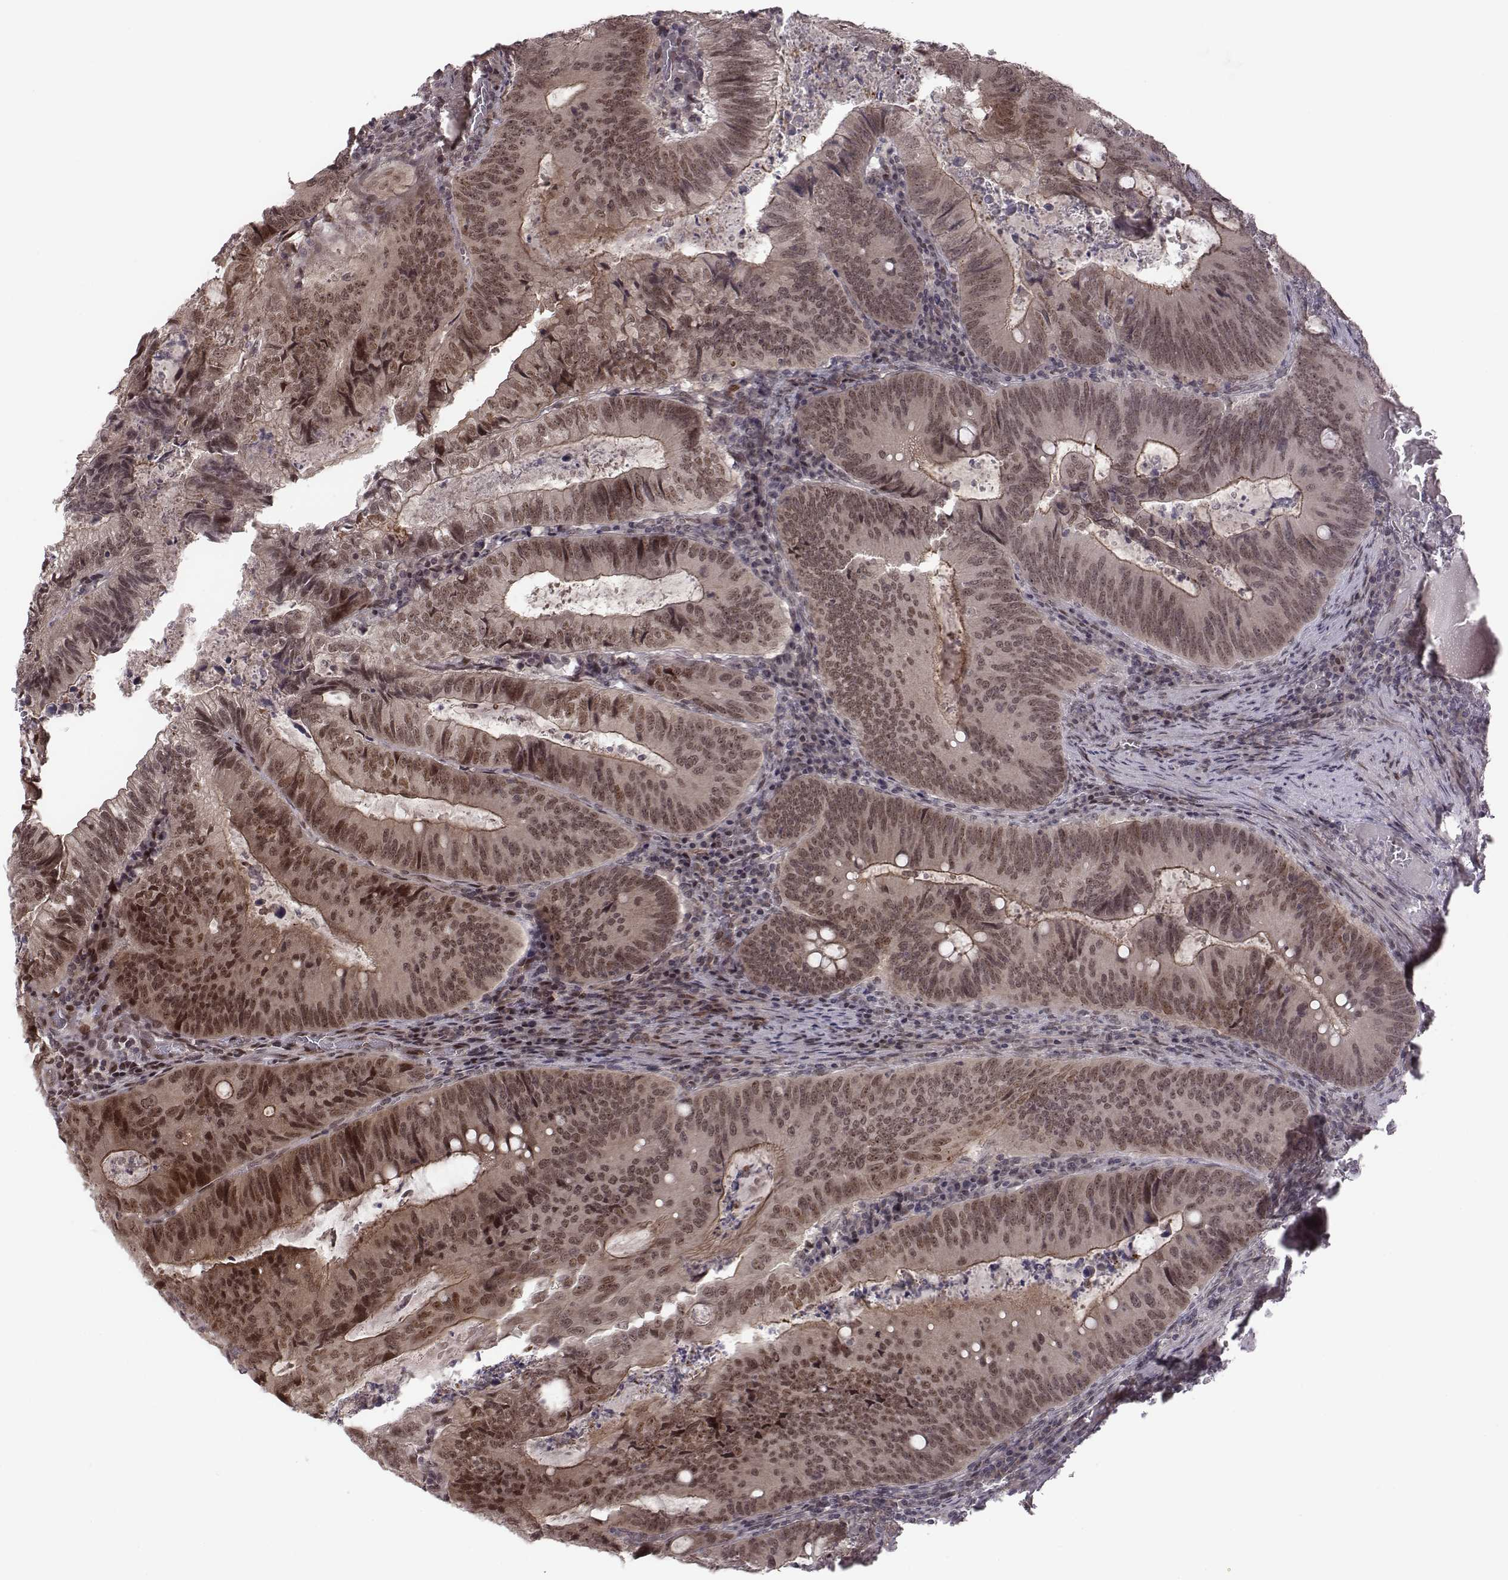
{"staining": {"intensity": "weak", "quantity": ">75%", "location": "cytoplasmic/membranous,nuclear"}, "tissue": "colorectal cancer", "cell_type": "Tumor cells", "image_type": "cancer", "snomed": [{"axis": "morphology", "description": "Adenocarcinoma, NOS"}, {"axis": "topography", "description": "Colon"}], "caption": "The histopathology image exhibits staining of colorectal cancer, revealing weak cytoplasmic/membranous and nuclear protein staining (brown color) within tumor cells.", "gene": "RPL3", "patient": {"sex": "male", "age": 67}}